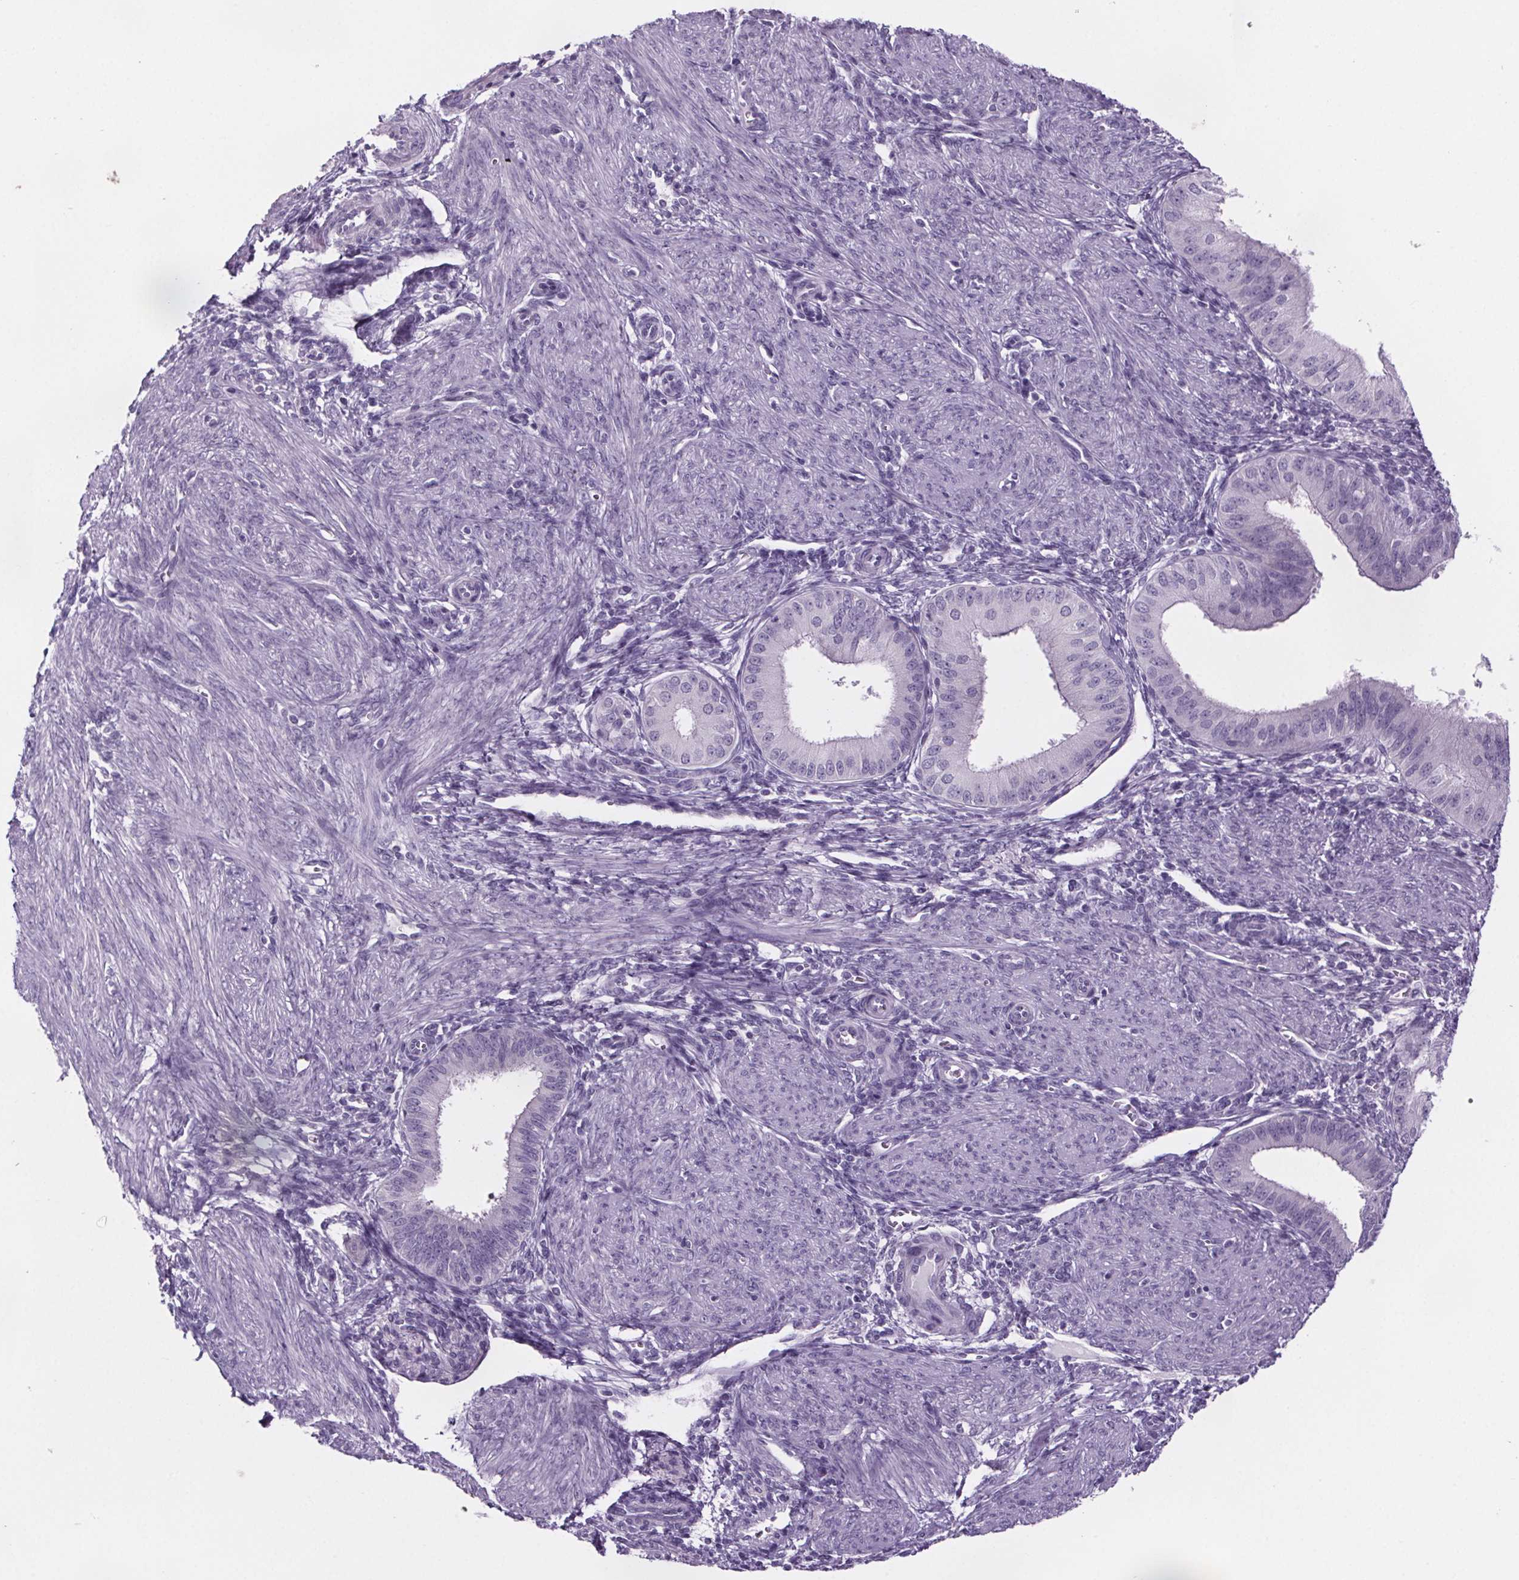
{"staining": {"intensity": "negative", "quantity": "none", "location": "none"}, "tissue": "endometrium", "cell_type": "Cells in endometrial stroma", "image_type": "normal", "snomed": [{"axis": "morphology", "description": "Normal tissue, NOS"}, {"axis": "topography", "description": "Endometrium"}], "caption": "Micrograph shows no significant protein staining in cells in endometrial stroma of benign endometrium. (Brightfield microscopy of DAB (3,3'-diaminobenzidine) immunohistochemistry at high magnification).", "gene": "CUBN", "patient": {"sex": "female", "age": 39}}